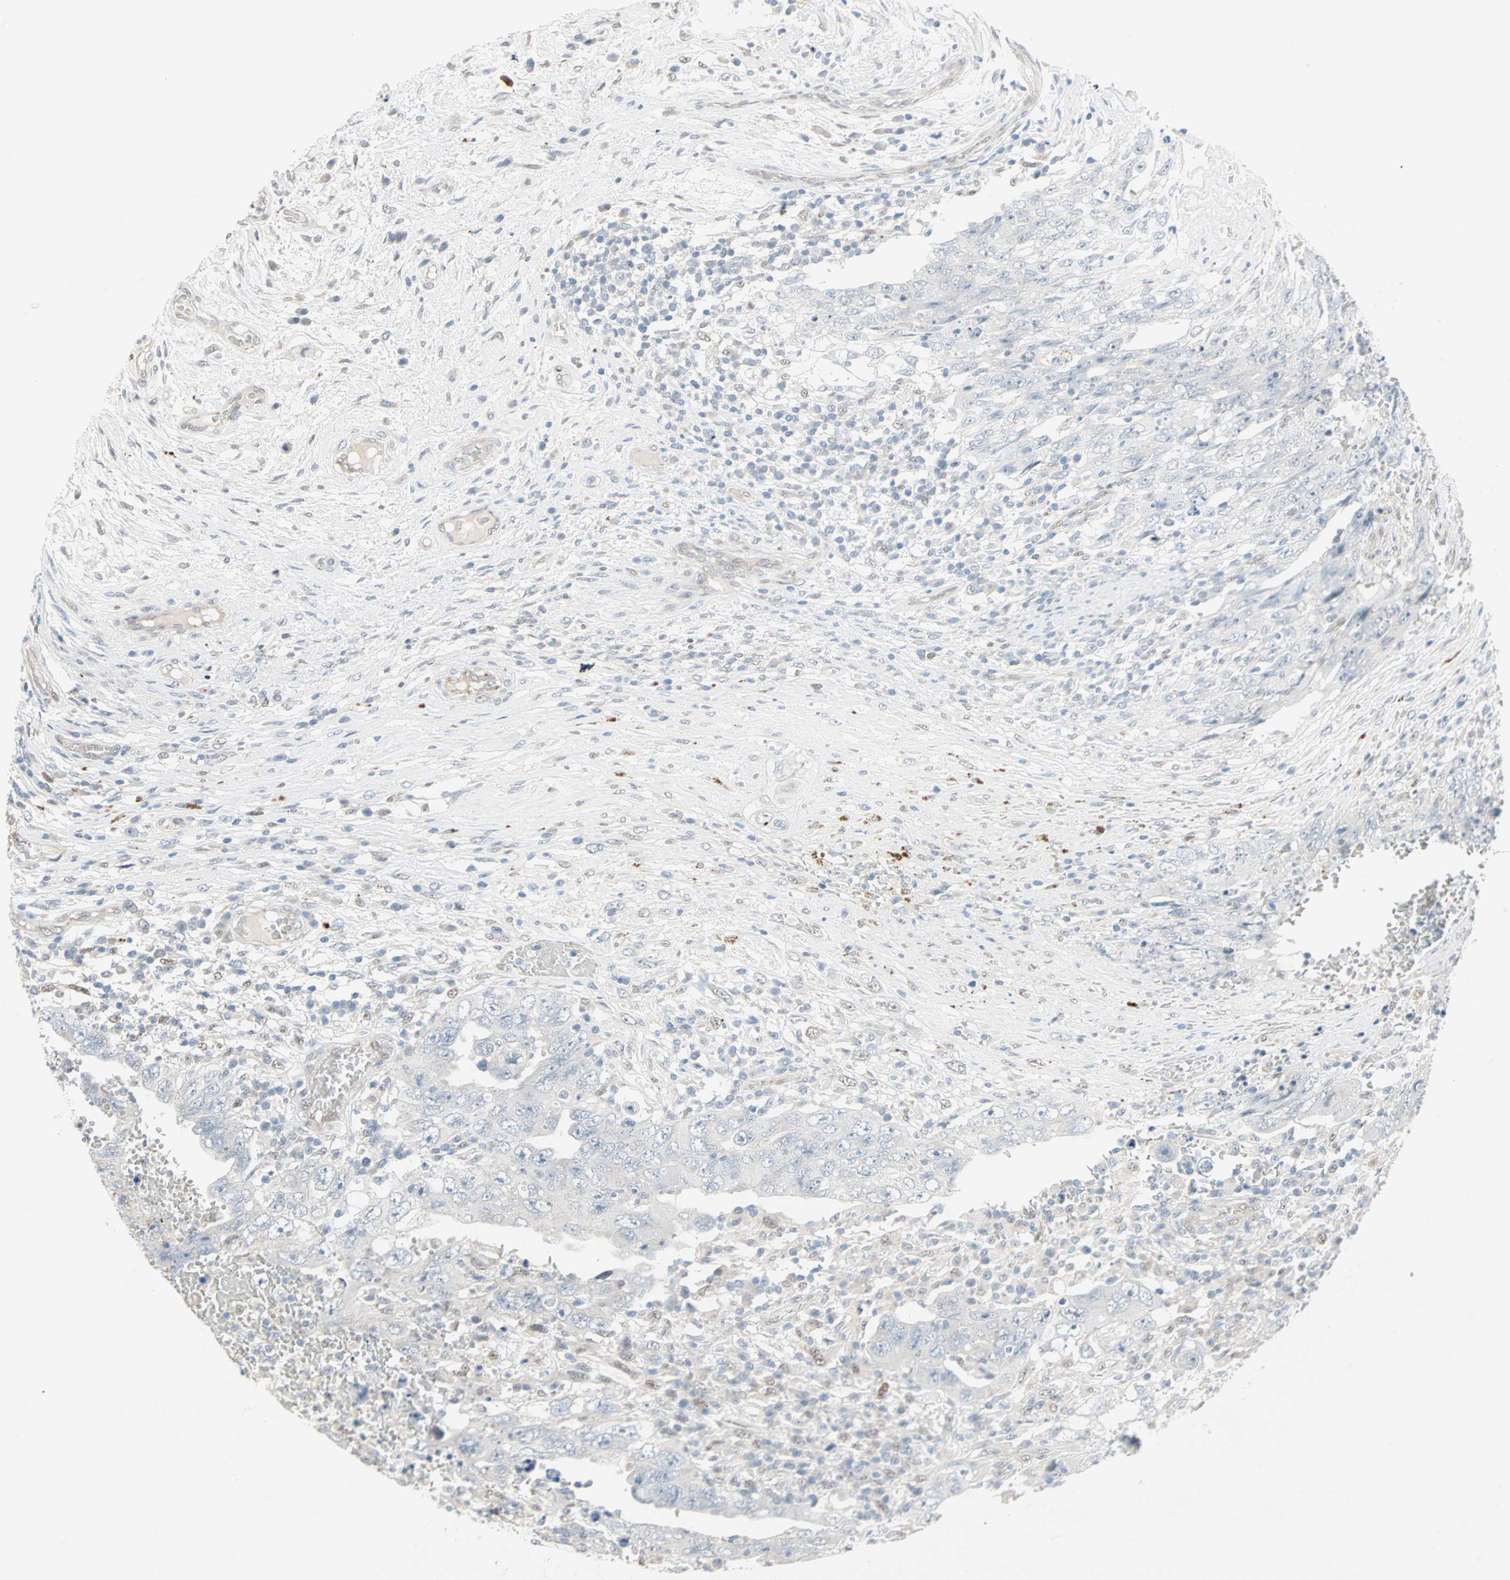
{"staining": {"intensity": "negative", "quantity": "none", "location": "none"}, "tissue": "testis cancer", "cell_type": "Tumor cells", "image_type": "cancer", "snomed": [{"axis": "morphology", "description": "Carcinoma, Embryonal, NOS"}, {"axis": "topography", "description": "Testis"}], "caption": "There is no significant positivity in tumor cells of embryonal carcinoma (testis).", "gene": "CAND2", "patient": {"sex": "male", "age": 26}}